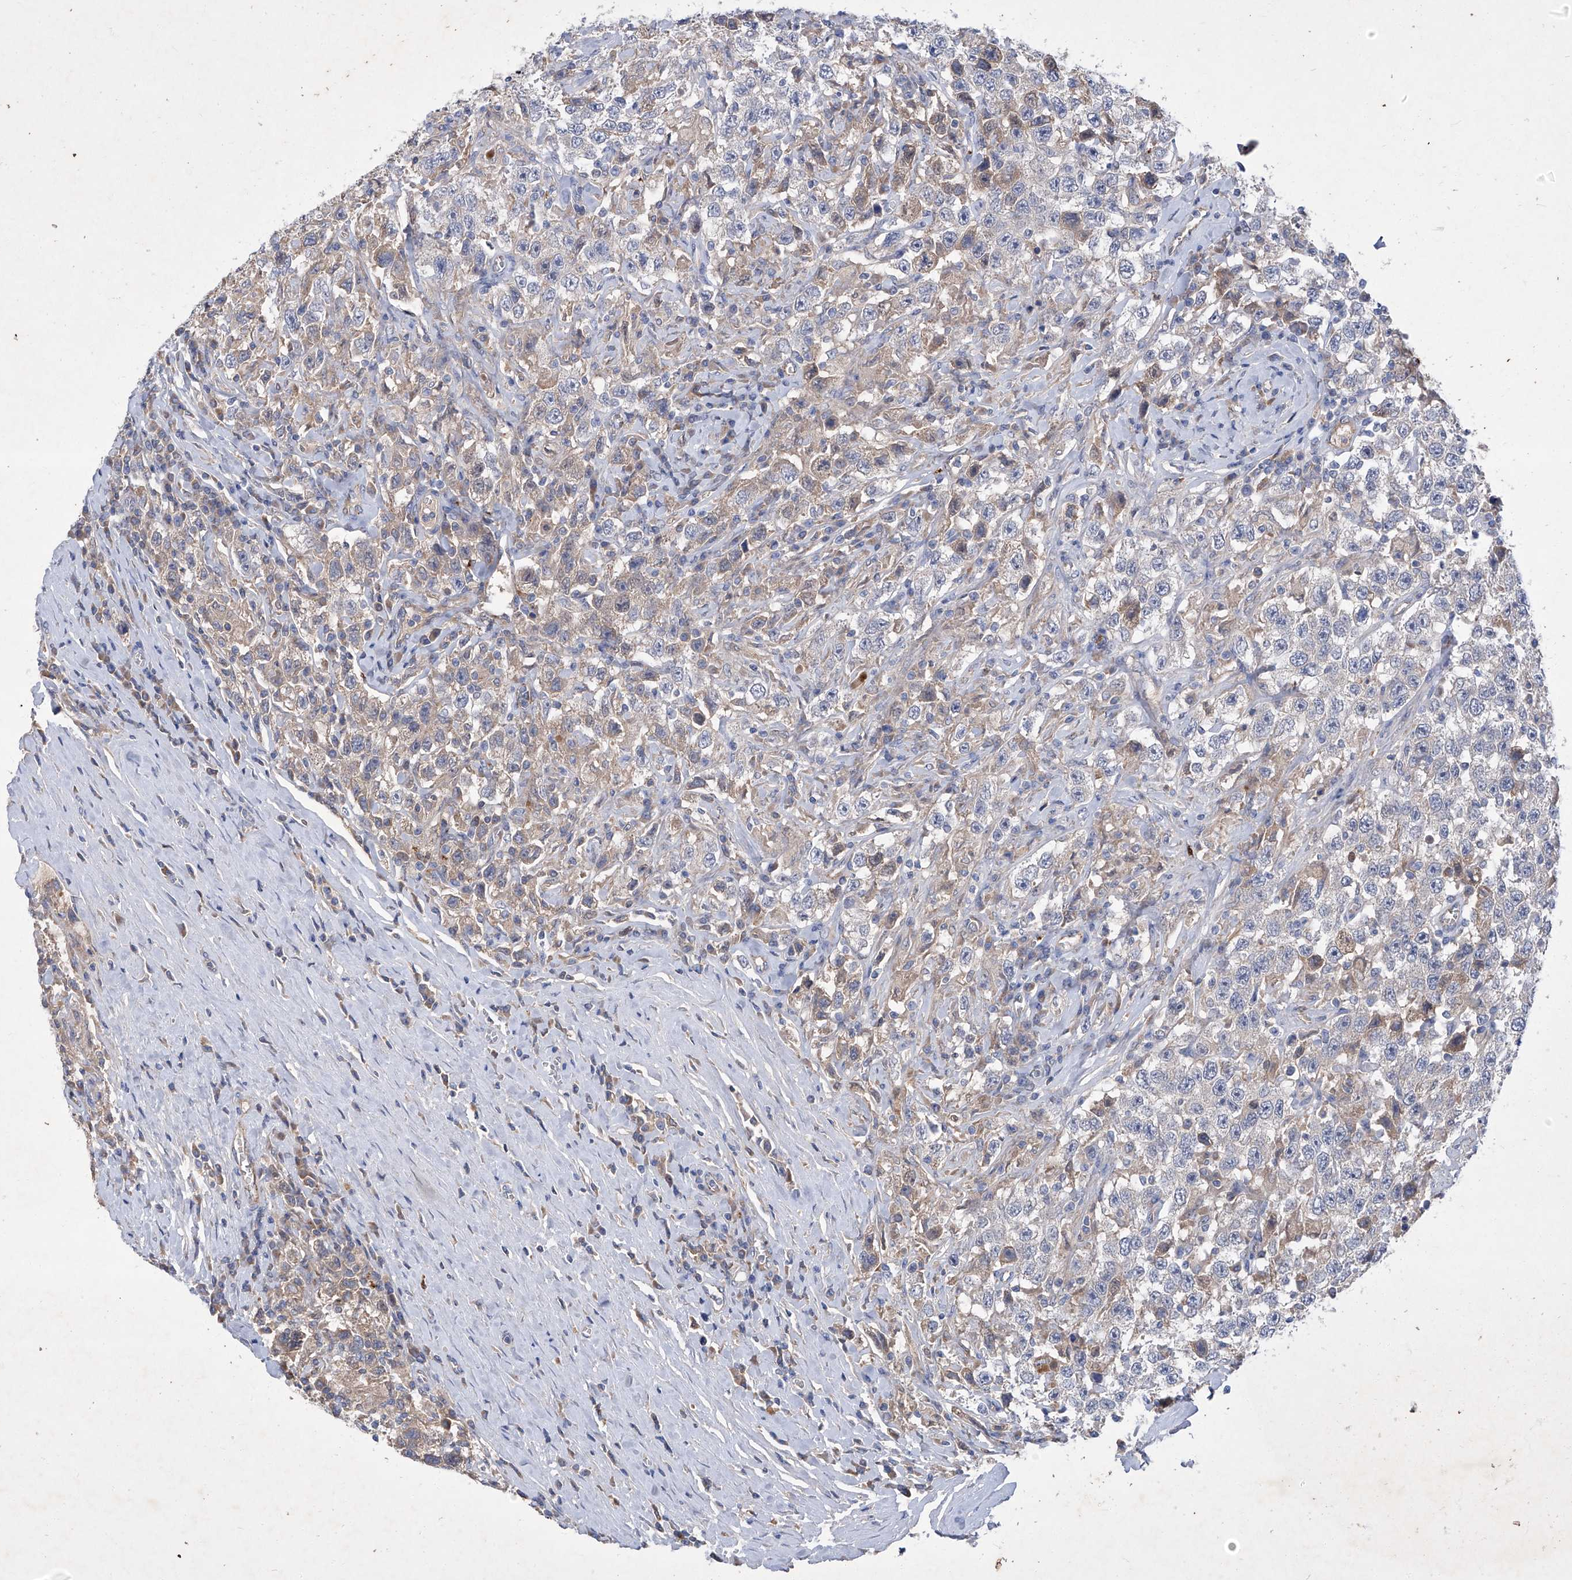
{"staining": {"intensity": "weak", "quantity": "25%-75%", "location": "cytoplasmic/membranous"}, "tissue": "testis cancer", "cell_type": "Tumor cells", "image_type": "cancer", "snomed": [{"axis": "morphology", "description": "Seminoma, NOS"}, {"axis": "topography", "description": "Testis"}], "caption": "Protein staining by IHC displays weak cytoplasmic/membranous expression in about 25%-75% of tumor cells in testis cancer (seminoma). (Stains: DAB (3,3'-diaminobenzidine) in brown, nuclei in blue, Microscopy: brightfield microscopy at high magnification).", "gene": "SBK2", "patient": {"sex": "male", "age": 41}}